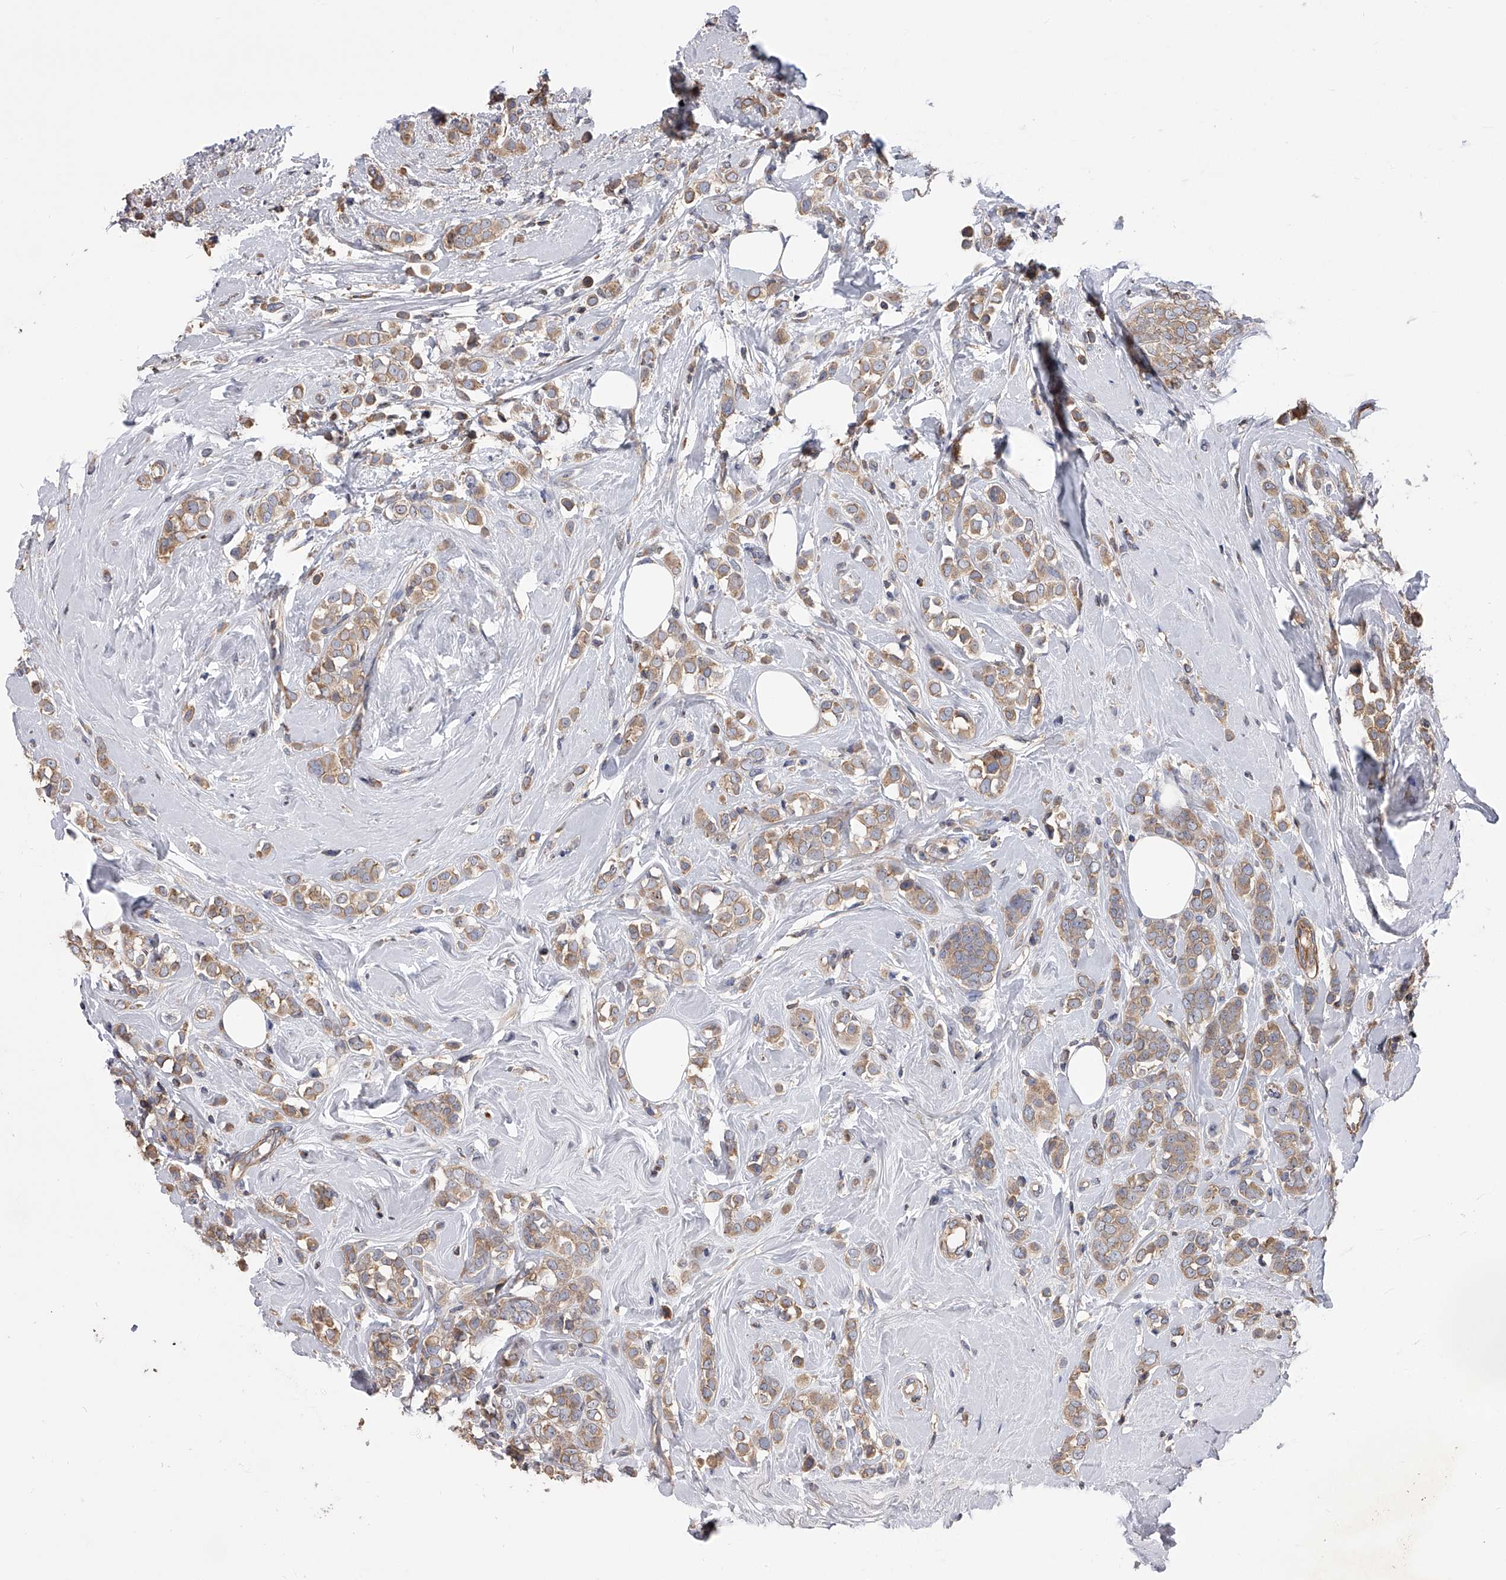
{"staining": {"intensity": "moderate", "quantity": ">75%", "location": "cytoplasmic/membranous"}, "tissue": "breast cancer", "cell_type": "Tumor cells", "image_type": "cancer", "snomed": [{"axis": "morphology", "description": "Lobular carcinoma"}, {"axis": "topography", "description": "Breast"}], "caption": "The immunohistochemical stain shows moderate cytoplasmic/membranous expression in tumor cells of breast cancer (lobular carcinoma) tissue.", "gene": "CUL7", "patient": {"sex": "female", "age": 47}}